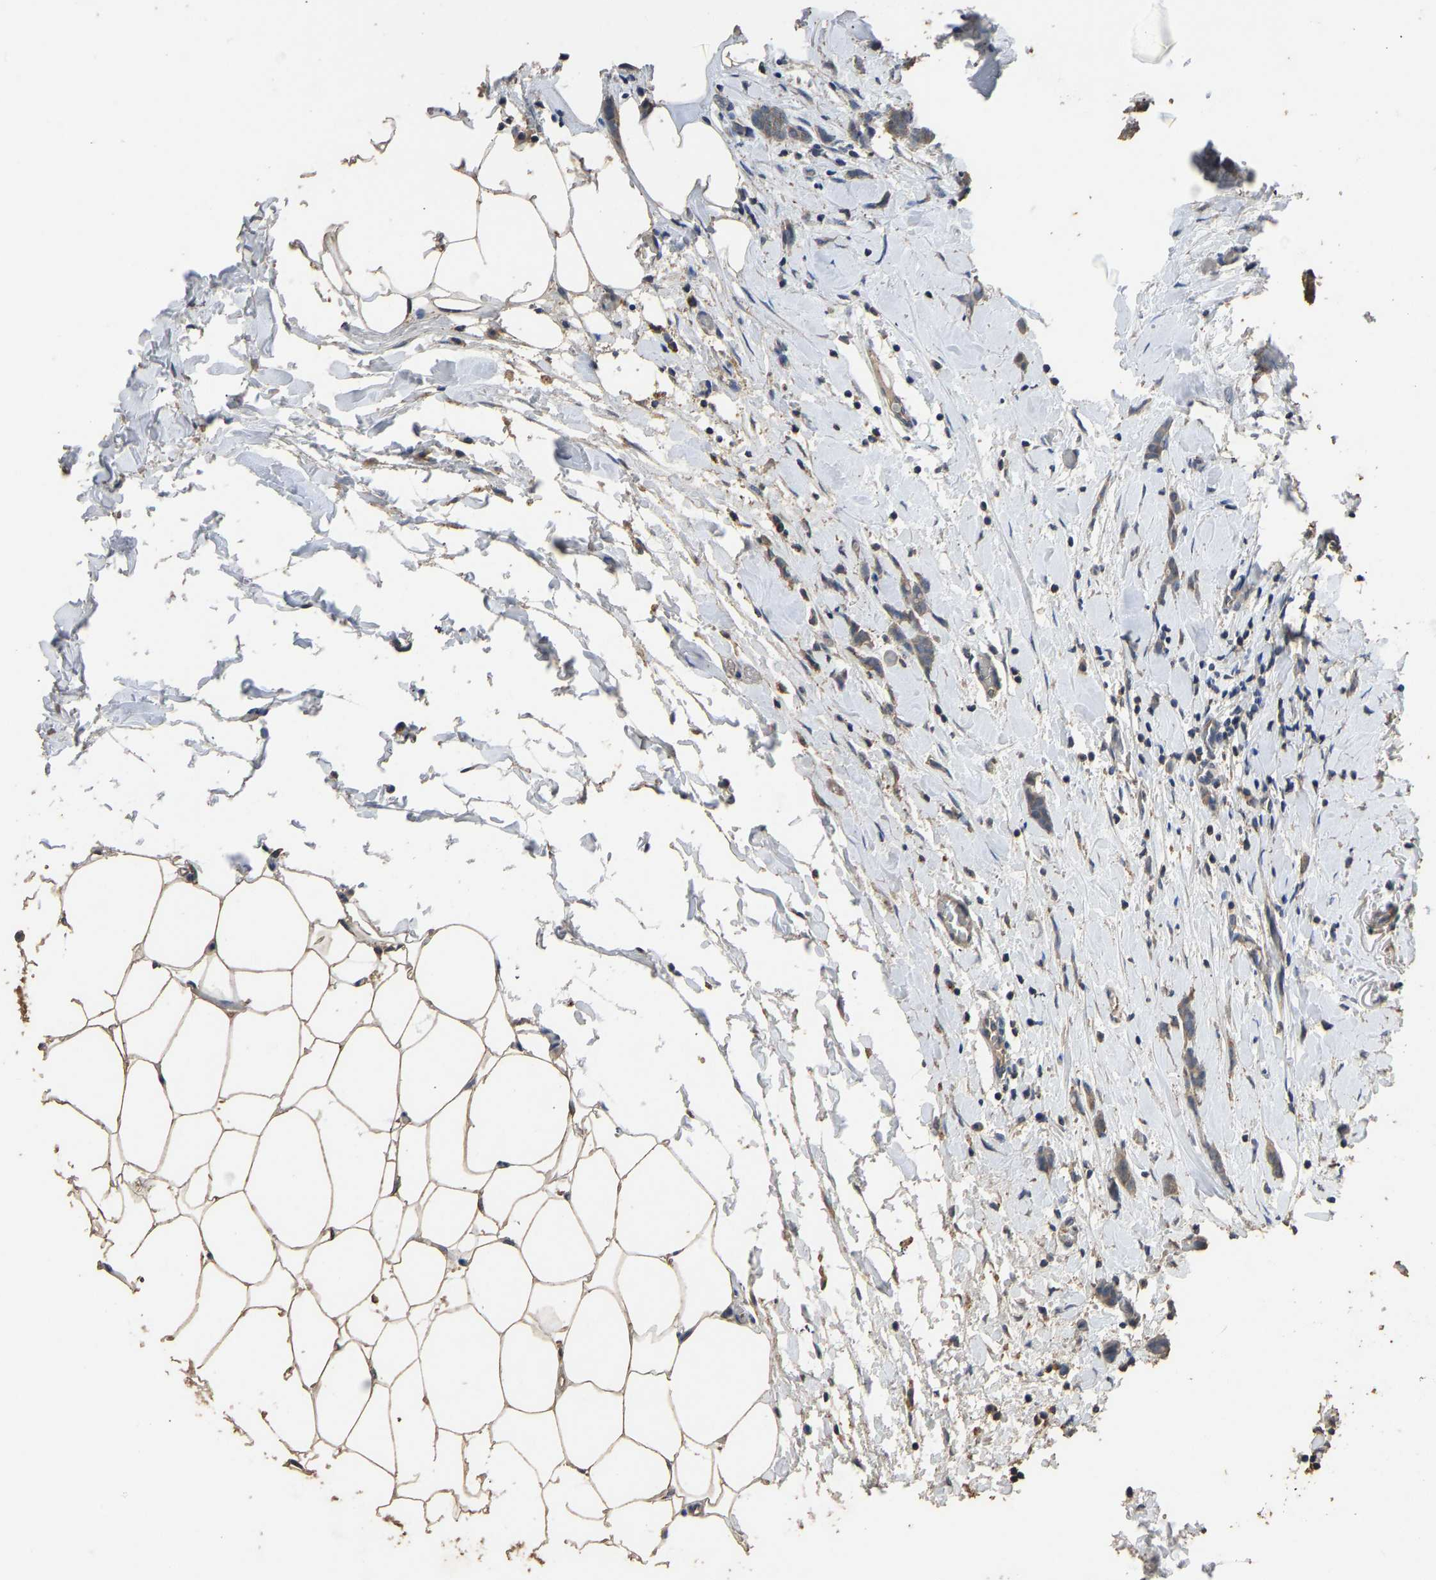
{"staining": {"intensity": "weak", "quantity": ">75%", "location": "cytoplasmic/membranous"}, "tissue": "breast cancer", "cell_type": "Tumor cells", "image_type": "cancer", "snomed": [{"axis": "morphology", "description": "Lobular carcinoma, in situ"}, {"axis": "morphology", "description": "Lobular carcinoma"}, {"axis": "topography", "description": "Breast"}], "caption": "Immunohistochemical staining of lobular carcinoma (breast) demonstrates low levels of weak cytoplasmic/membranous protein positivity in approximately >75% of tumor cells. (IHC, brightfield microscopy, high magnification).", "gene": "CIDEC", "patient": {"sex": "female", "age": 41}}